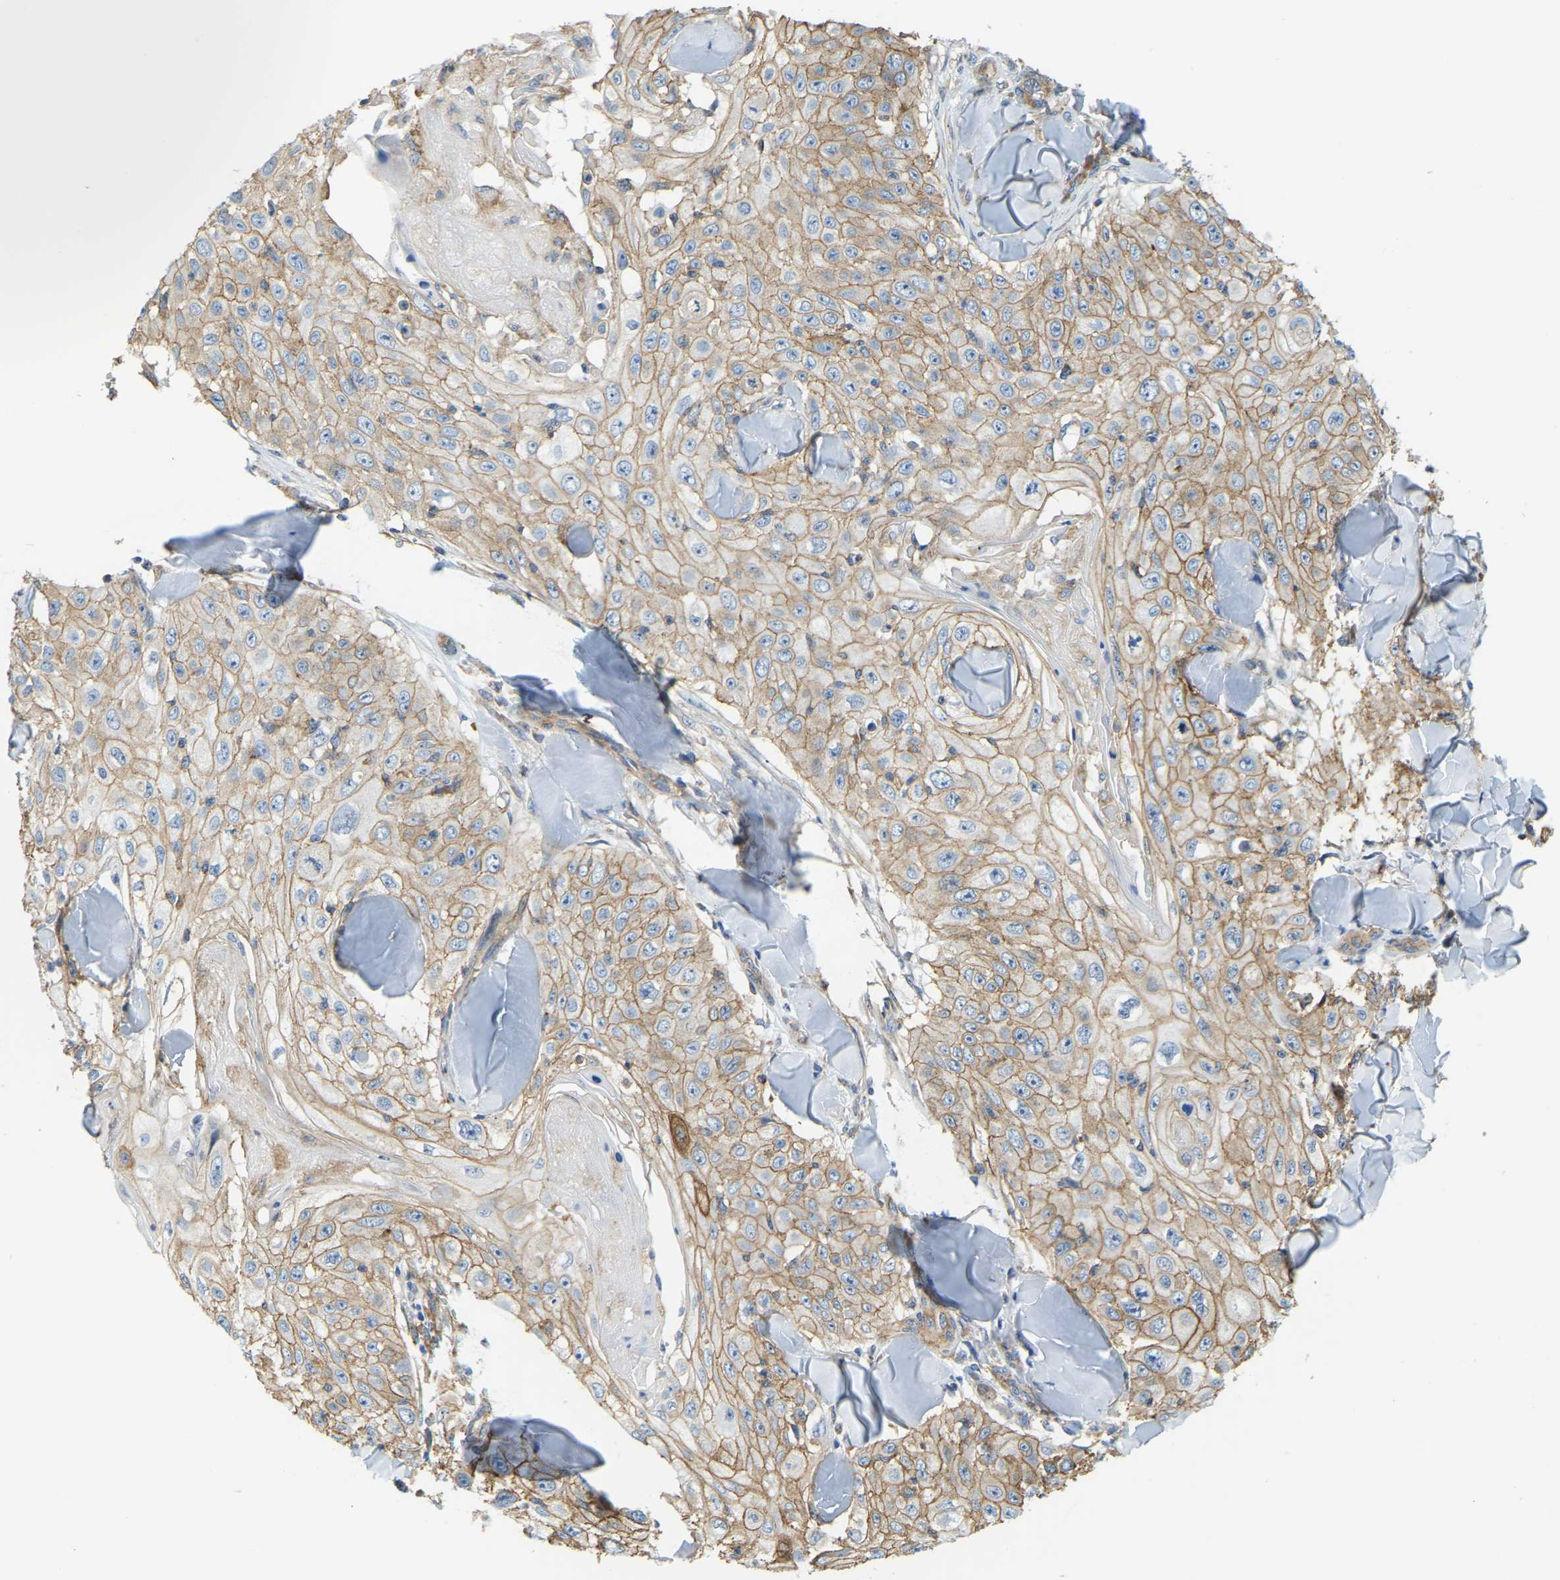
{"staining": {"intensity": "moderate", "quantity": ">75%", "location": "cytoplasmic/membranous"}, "tissue": "skin cancer", "cell_type": "Tumor cells", "image_type": "cancer", "snomed": [{"axis": "morphology", "description": "Squamous cell carcinoma, NOS"}, {"axis": "topography", "description": "Skin"}], "caption": "An image of skin squamous cell carcinoma stained for a protein shows moderate cytoplasmic/membranous brown staining in tumor cells.", "gene": "AHNAK", "patient": {"sex": "male", "age": 86}}